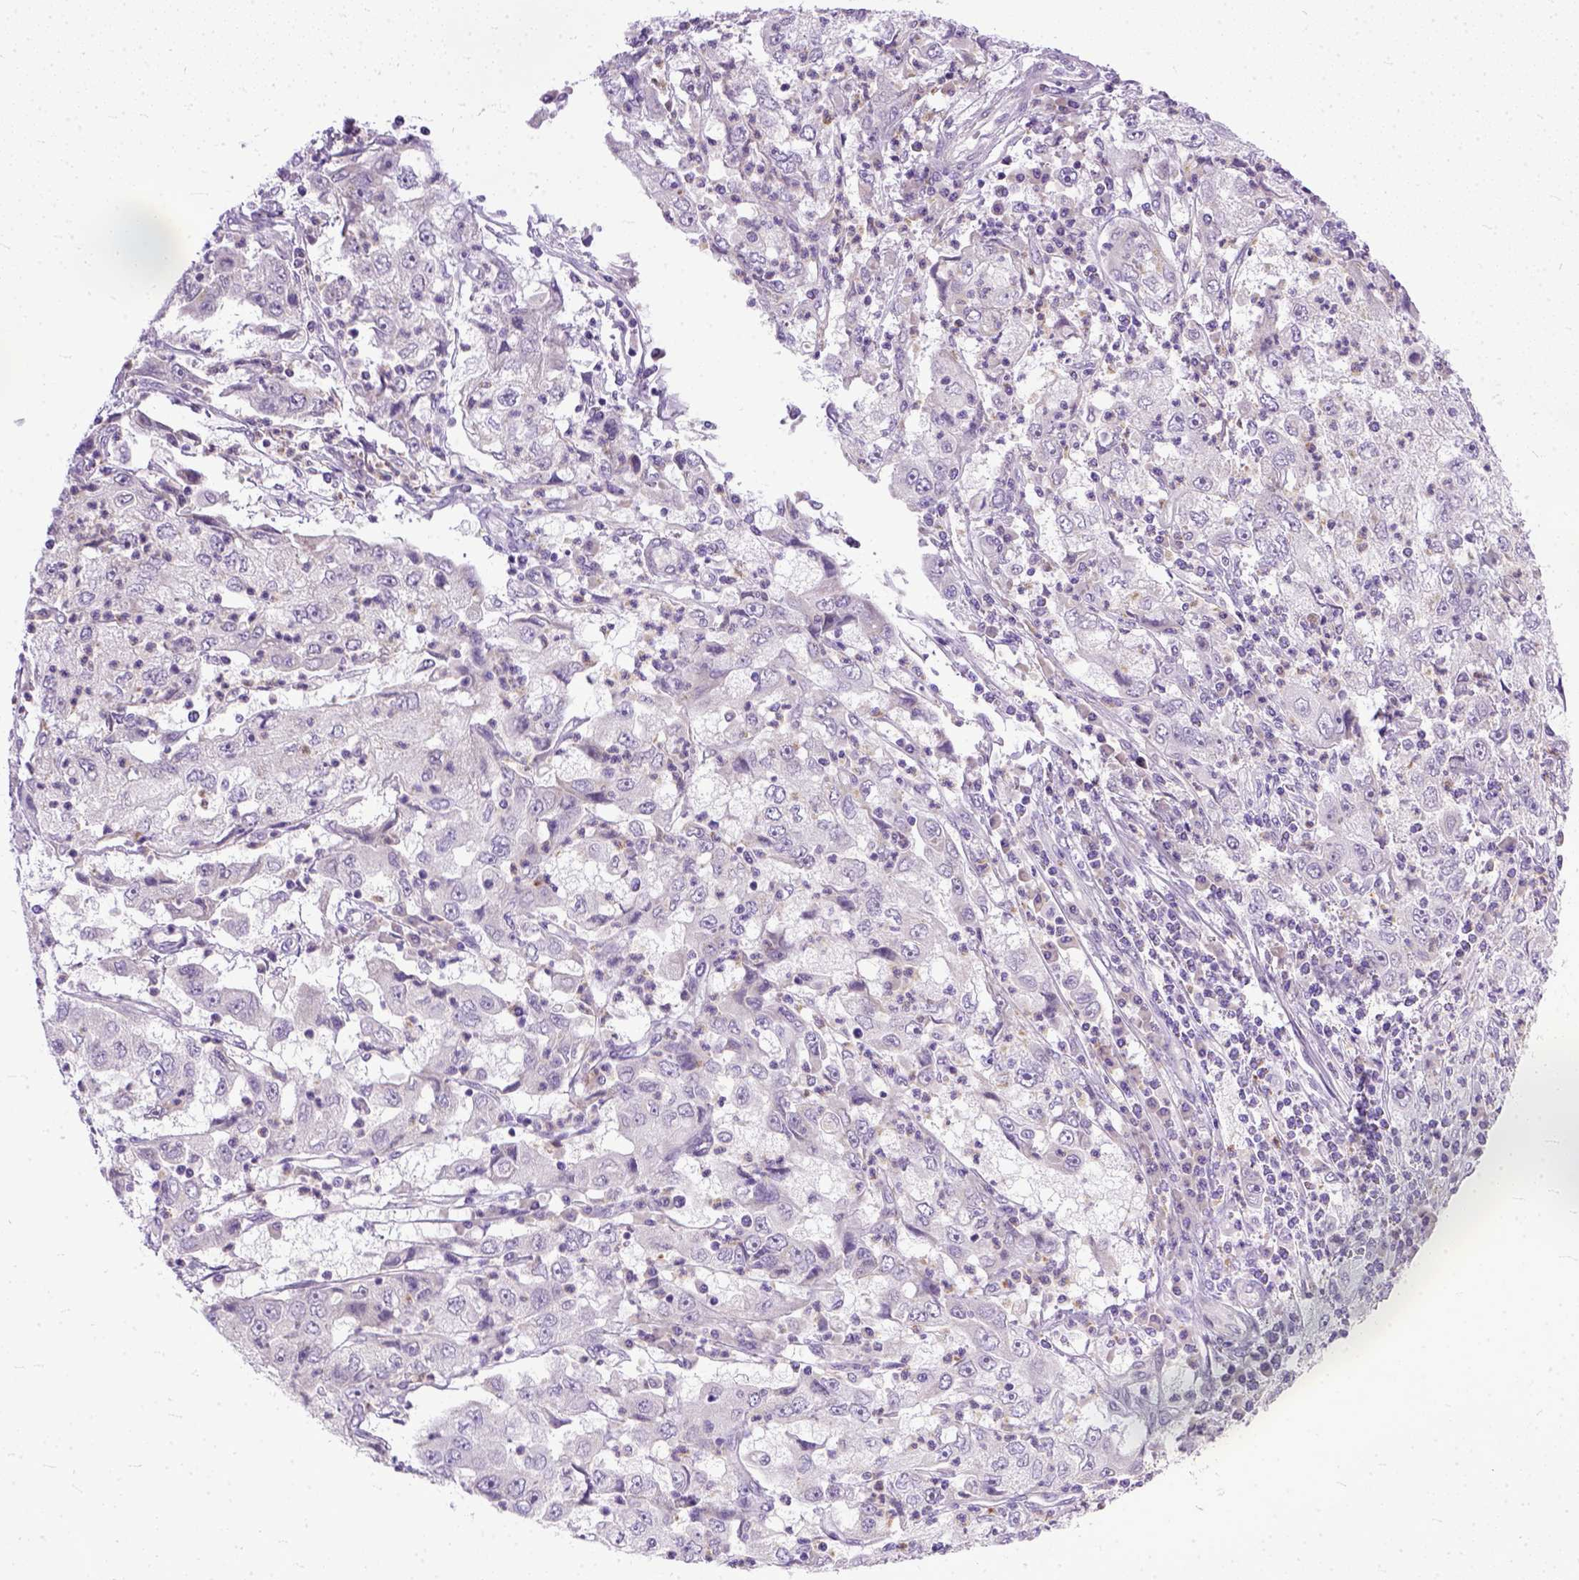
{"staining": {"intensity": "negative", "quantity": "none", "location": "none"}, "tissue": "cervical cancer", "cell_type": "Tumor cells", "image_type": "cancer", "snomed": [{"axis": "morphology", "description": "Squamous cell carcinoma, NOS"}, {"axis": "topography", "description": "Cervix"}], "caption": "Immunohistochemical staining of human squamous cell carcinoma (cervical) displays no significant staining in tumor cells.", "gene": "TCEAL7", "patient": {"sex": "female", "age": 36}}